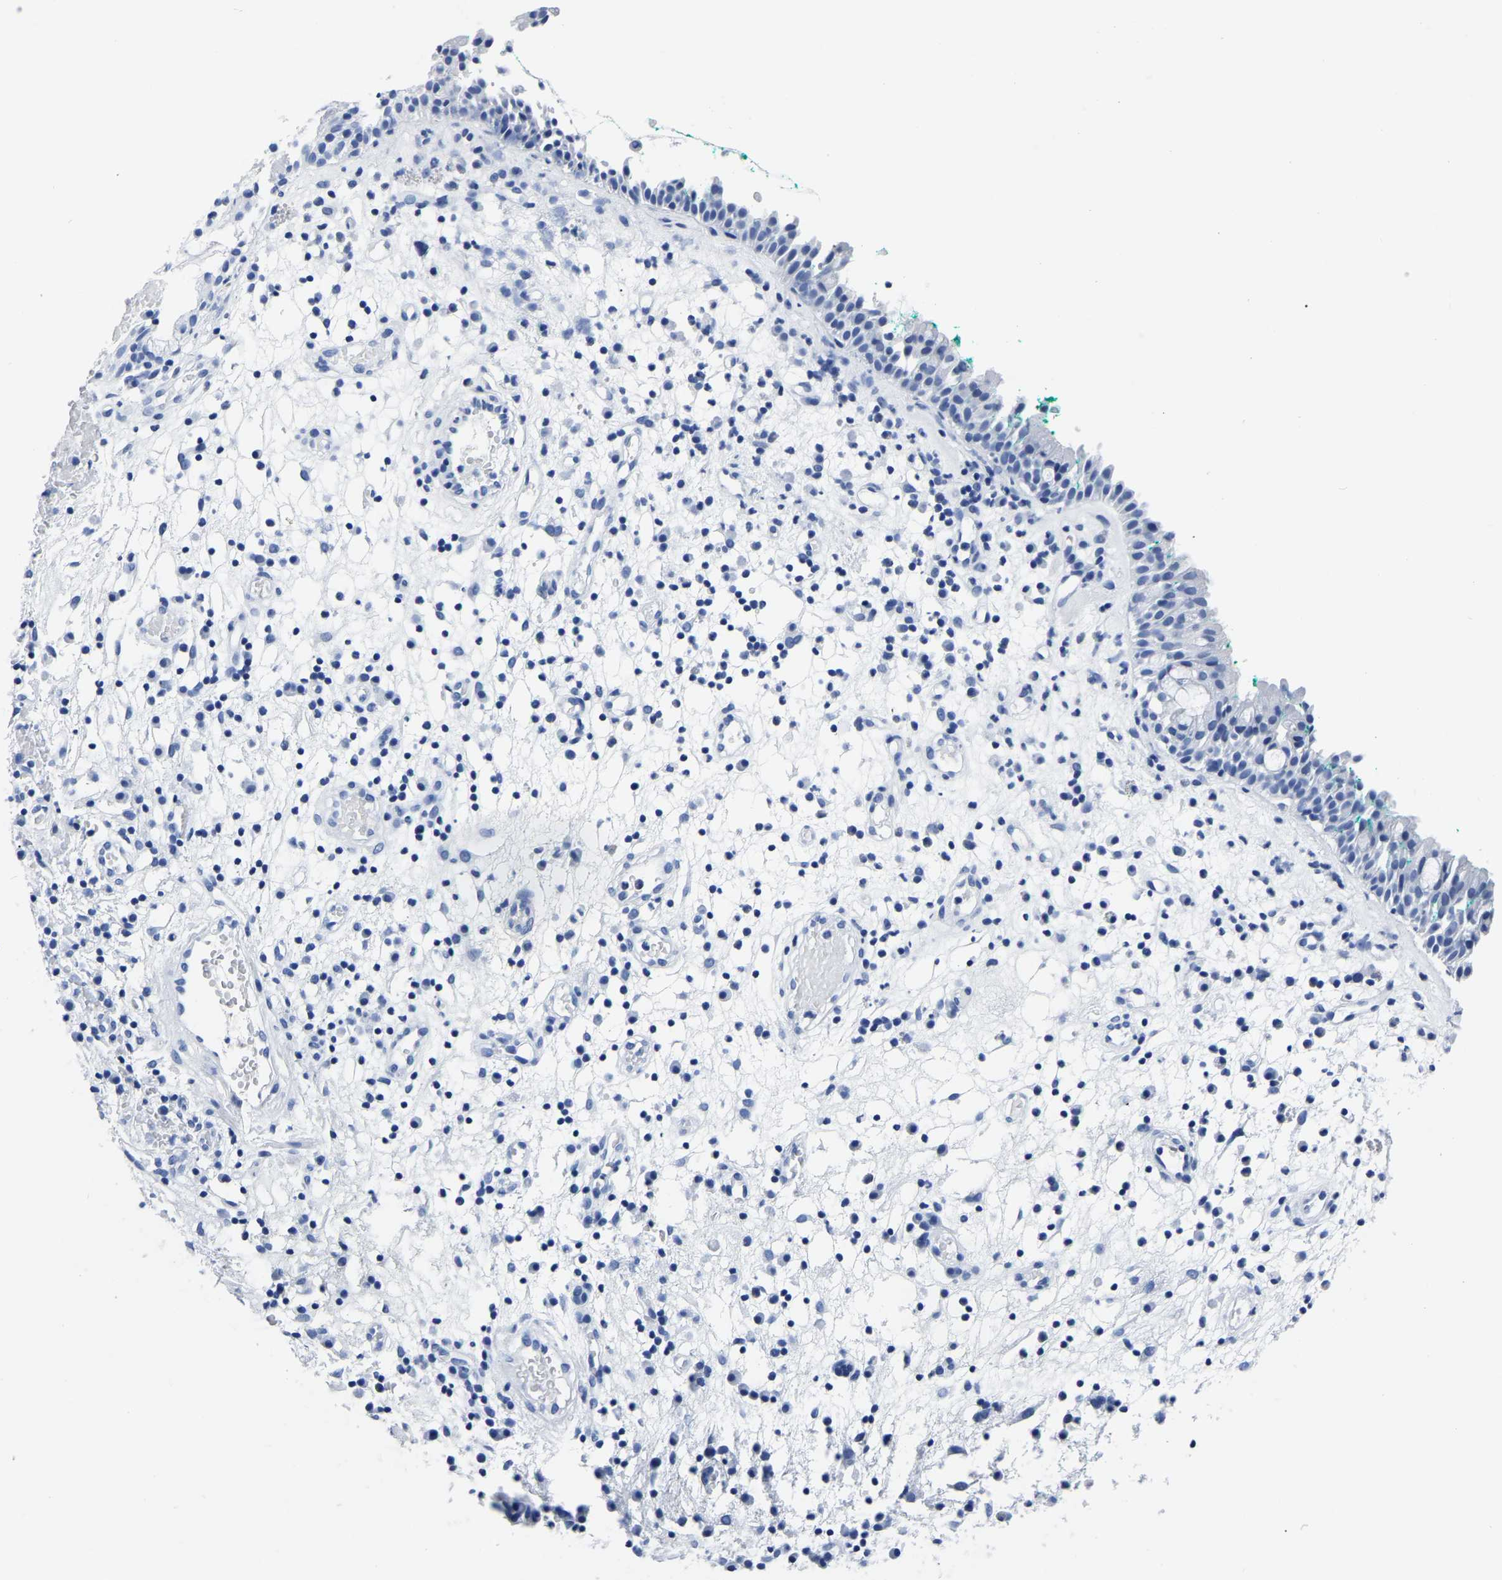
{"staining": {"intensity": "negative", "quantity": "none", "location": "none"}, "tissue": "nasopharynx", "cell_type": "Respiratory epithelial cells", "image_type": "normal", "snomed": [{"axis": "morphology", "description": "Normal tissue, NOS"}, {"axis": "morphology", "description": "Basal cell carcinoma"}, {"axis": "topography", "description": "Cartilage tissue"}, {"axis": "topography", "description": "Nasopharynx"}, {"axis": "topography", "description": "Oral tissue"}], "caption": "High power microscopy photomicrograph of an IHC image of unremarkable nasopharynx, revealing no significant staining in respiratory epithelial cells.", "gene": "IMPG2", "patient": {"sex": "female", "age": 77}}